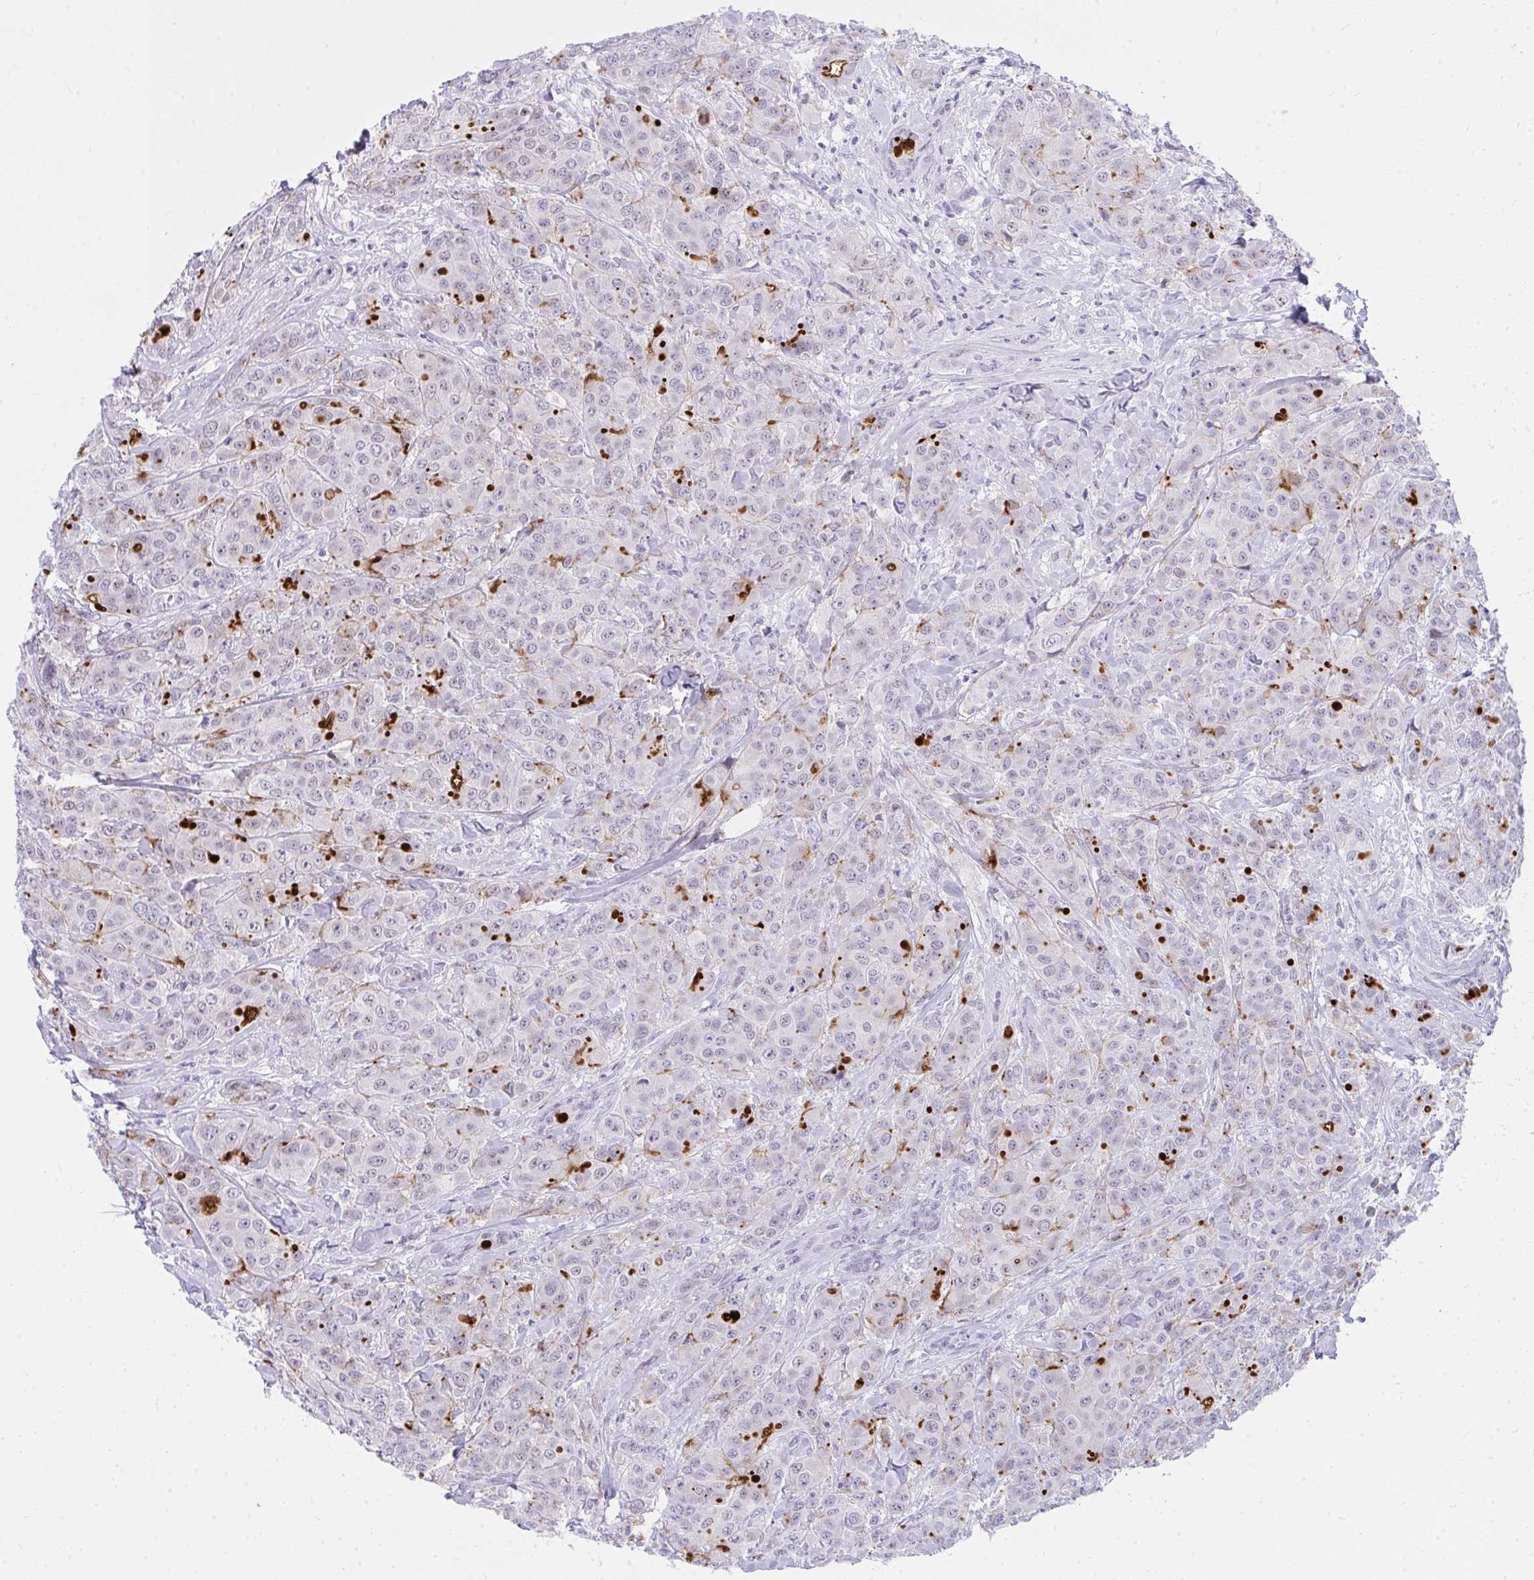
{"staining": {"intensity": "strong", "quantity": "<25%", "location": "cytoplasmic/membranous"}, "tissue": "breast cancer", "cell_type": "Tumor cells", "image_type": "cancer", "snomed": [{"axis": "morphology", "description": "Normal tissue, NOS"}, {"axis": "morphology", "description": "Duct carcinoma"}, {"axis": "topography", "description": "Breast"}], "caption": "The image demonstrates immunohistochemical staining of breast cancer. There is strong cytoplasmic/membranous staining is present in about <25% of tumor cells. (DAB IHC with brightfield microscopy, high magnification).", "gene": "OR5F1", "patient": {"sex": "female", "age": 43}}